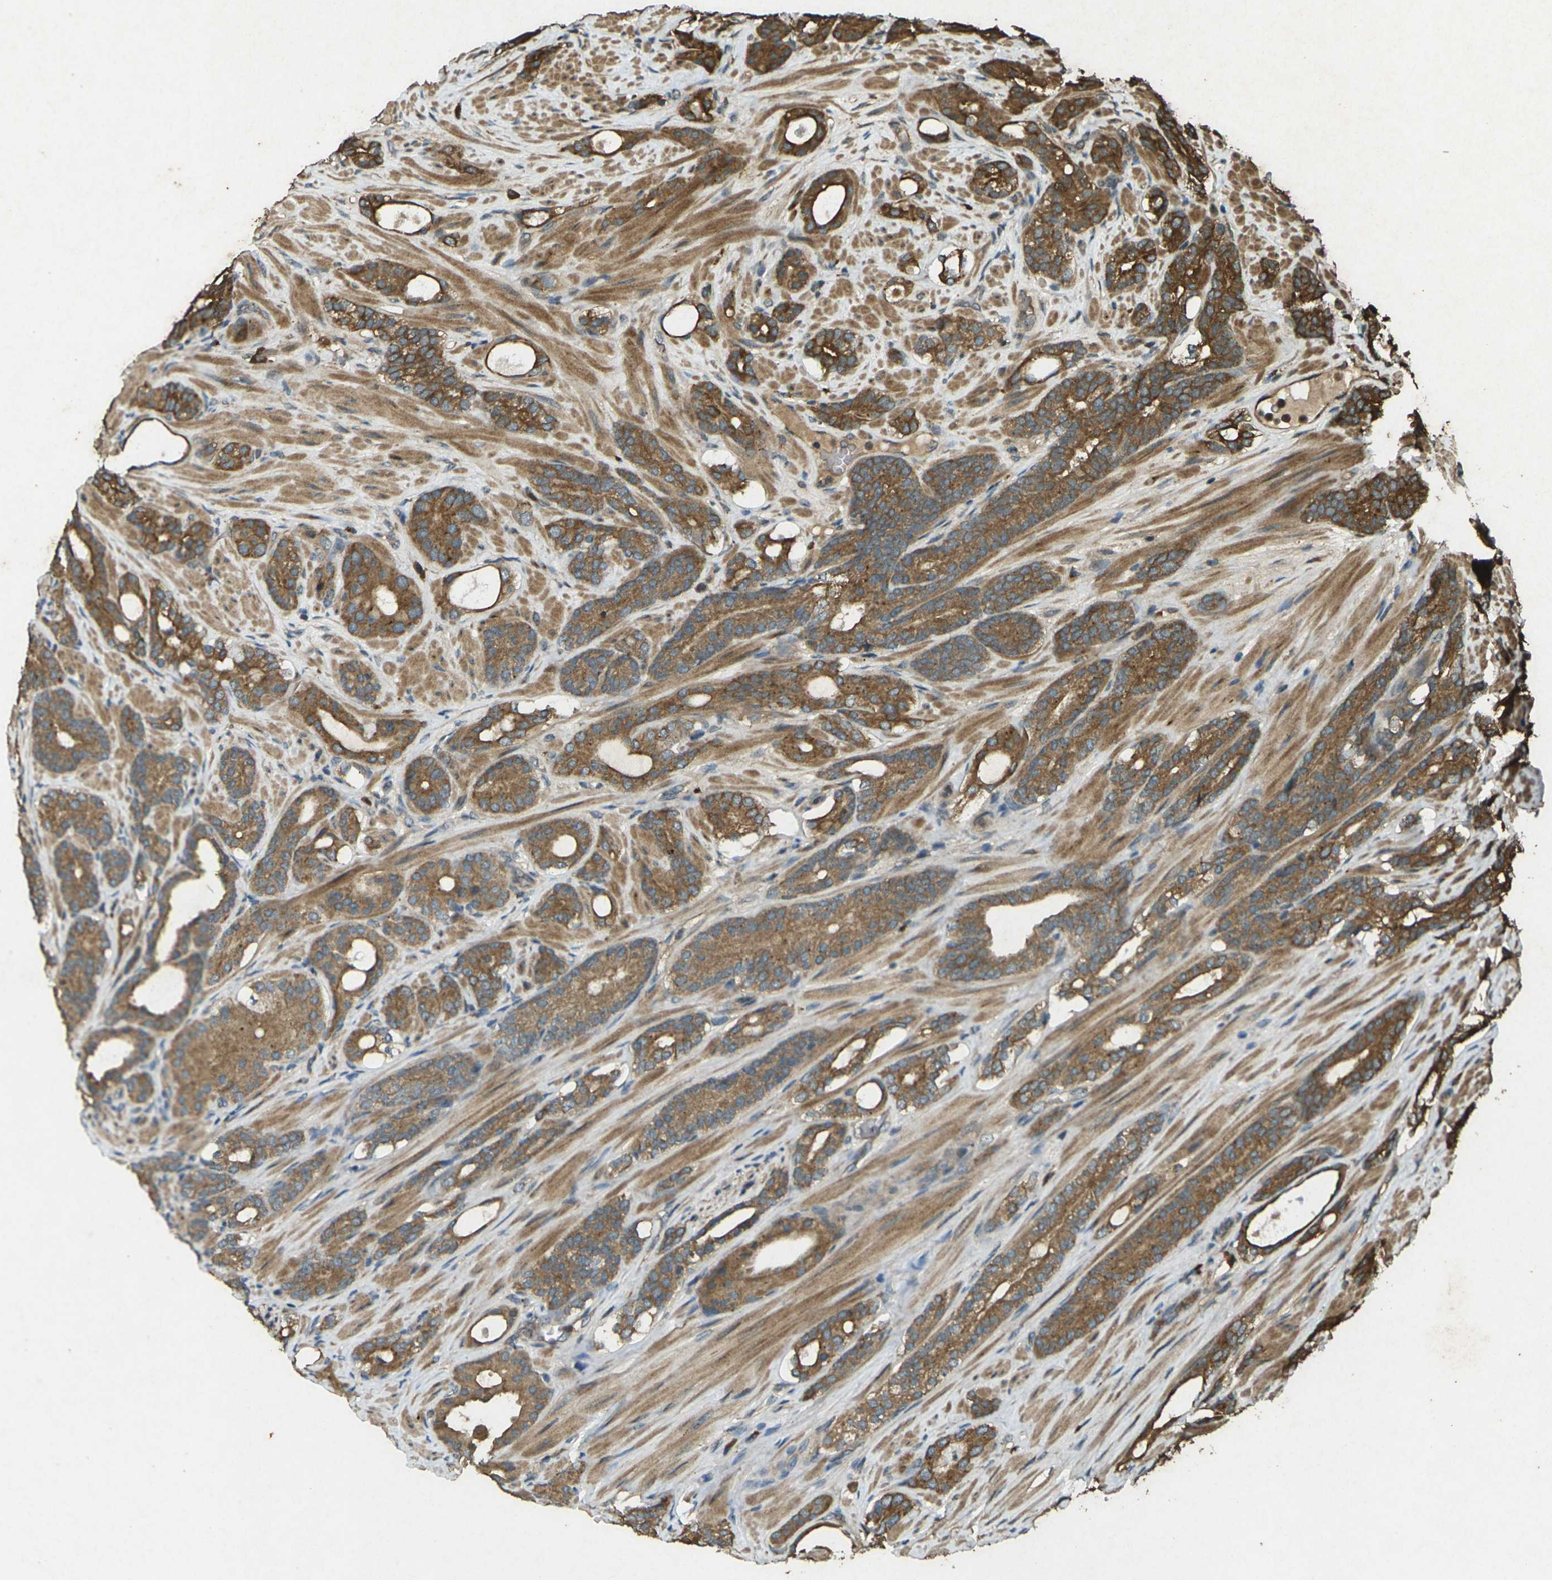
{"staining": {"intensity": "moderate", "quantity": ">75%", "location": "cytoplasmic/membranous"}, "tissue": "prostate cancer", "cell_type": "Tumor cells", "image_type": "cancer", "snomed": [{"axis": "morphology", "description": "Adenocarcinoma, Low grade"}, {"axis": "topography", "description": "Prostate"}], "caption": "Prostate adenocarcinoma (low-grade) stained with DAB (3,3'-diaminobenzidine) IHC displays medium levels of moderate cytoplasmic/membranous positivity in approximately >75% of tumor cells.", "gene": "TAP1", "patient": {"sex": "male", "age": 63}}